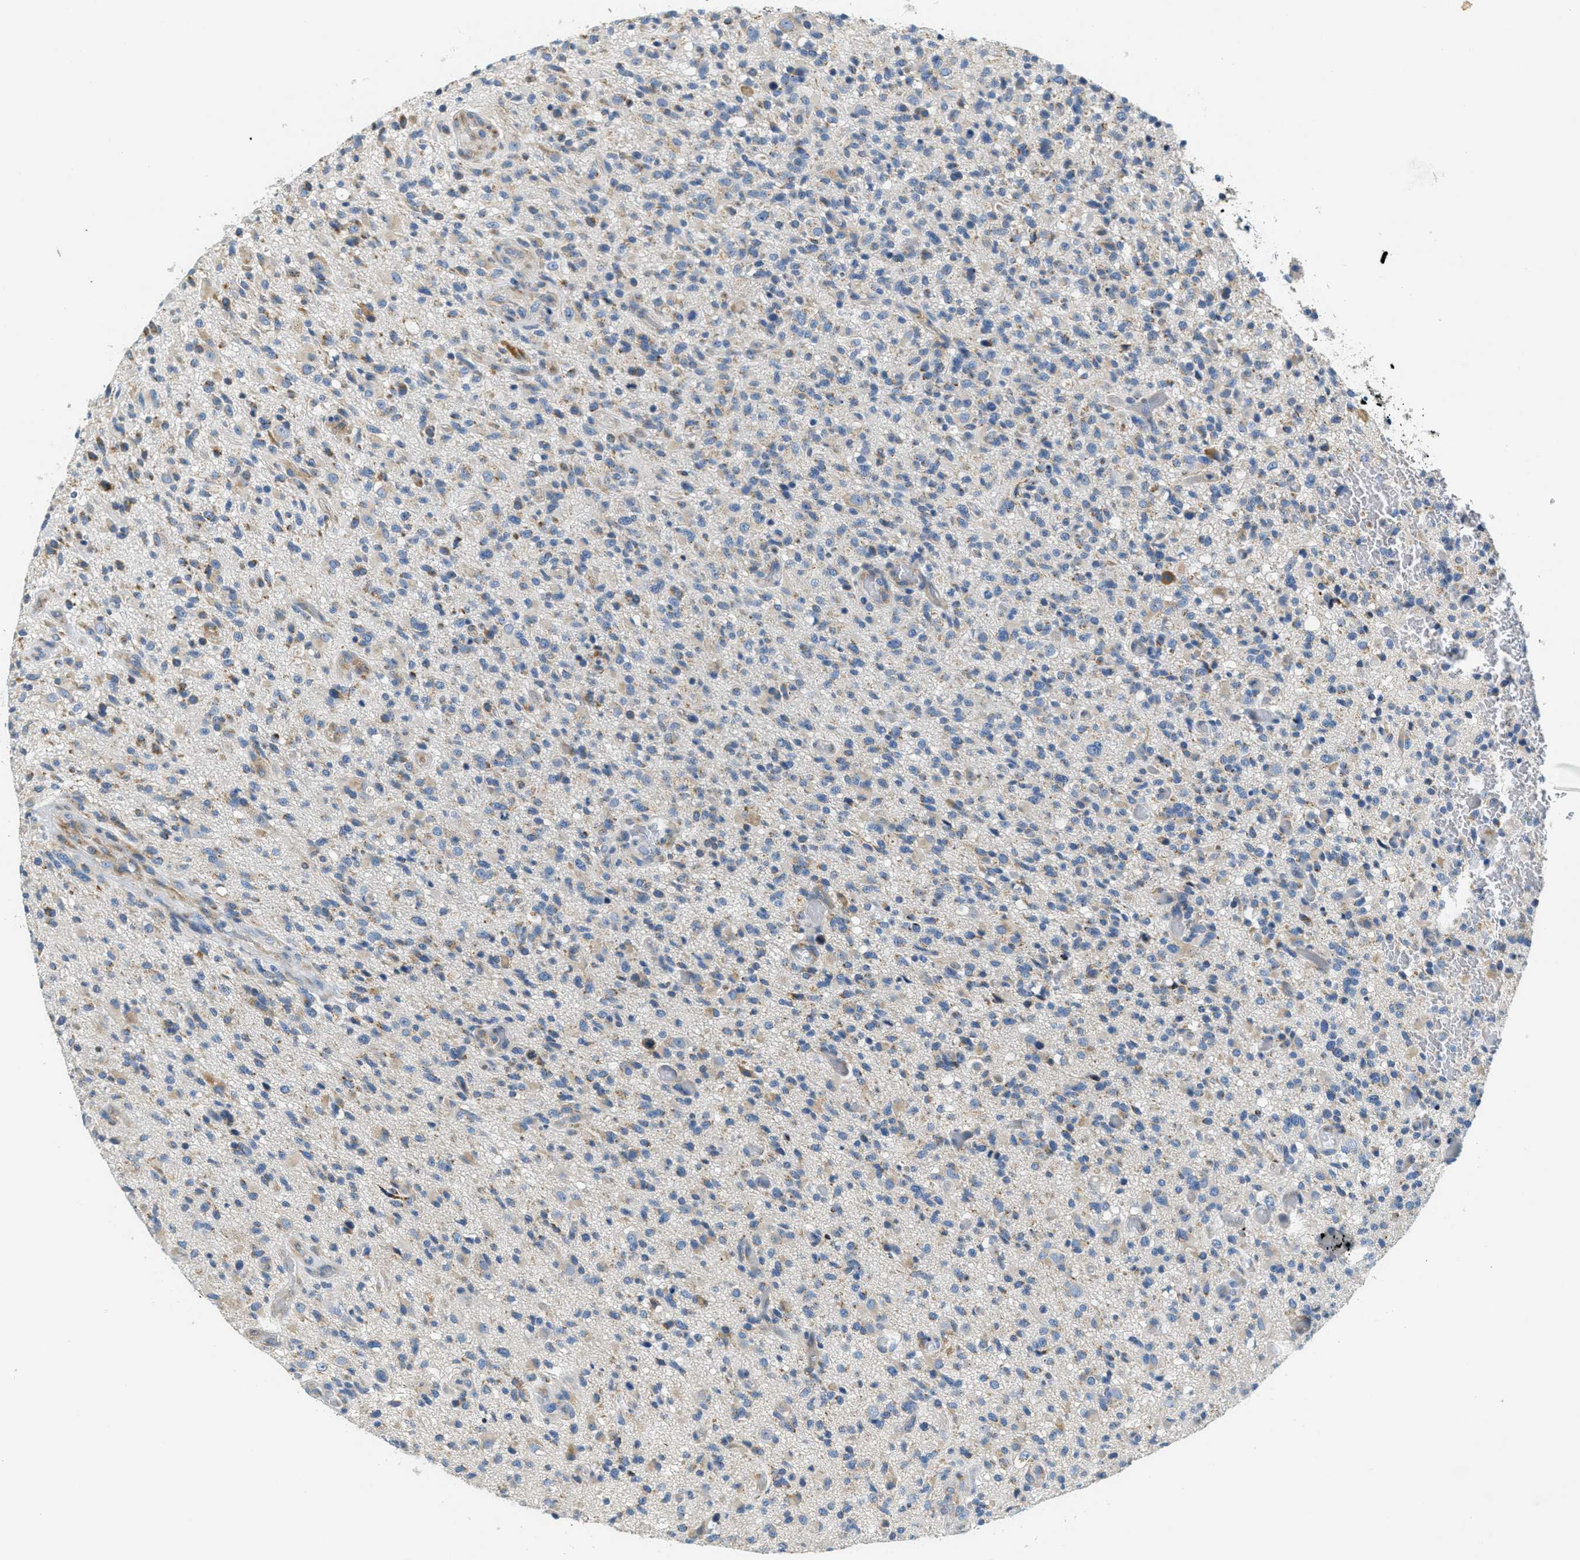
{"staining": {"intensity": "weak", "quantity": "25%-75%", "location": "cytoplasmic/membranous"}, "tissue": "glioma", "cell_type": "Tumor cells", "image_type": "cancer", "snomed": [{"axis": "morphology", "description": "Glioma, malignant, High grade"}, {"axis": "topography", "description": "Brain"}], "caption": "Glioma stained for a protein demonstrates weak cytoplasmic/membranous positivity in tumor cells. (Stains: DAB in brown, nuclei in blue, Microscopy: brightfield microscopy at high magnification).", "gene": "CA4", "patient": {"sex": "male", "age": 71}}